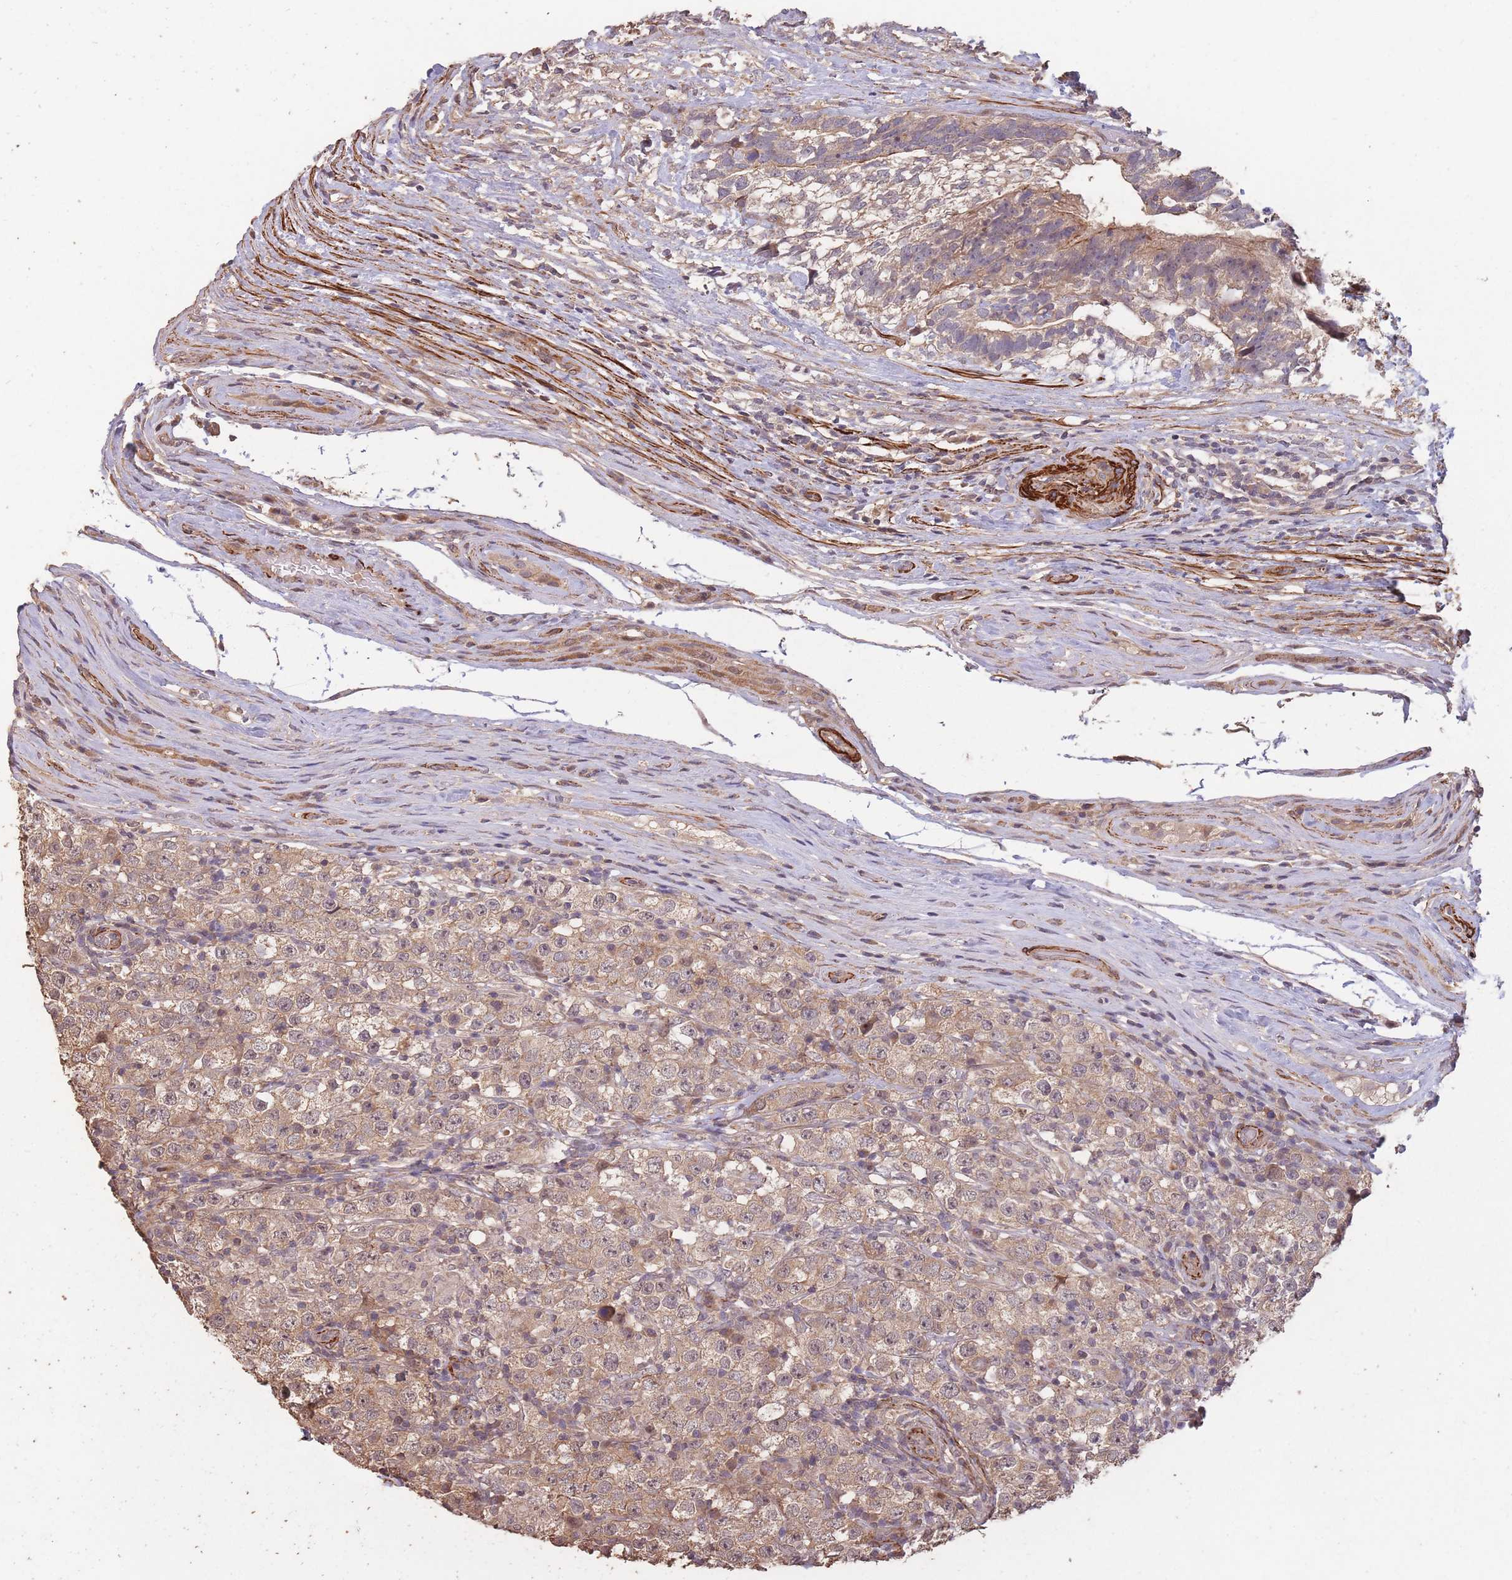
{"staining": {"intensity": "moderate", "quantity": ">75%", "location": "cytoplasmic/membranous"}, "tissue": "testis cancer", "cell_type": "Tumor cells", "image_type": "cancer", "snomed": [{"axis": "morphology", "description": "Seminoma, NOS"}, {"axis": "morphology", "description": "Carcinoma, Embryonal, NOS"}, {"axis": "topography", "description": "Testis"}], "caption": "Testis cancer (embryonal carcinoma) stained for a protein (brown) displays moderate cytoplasmic/membranous positive staining in about >75% of tumor cells.", "gene": "NLRC4", "patient": {"sex": "male", "age": 41}}